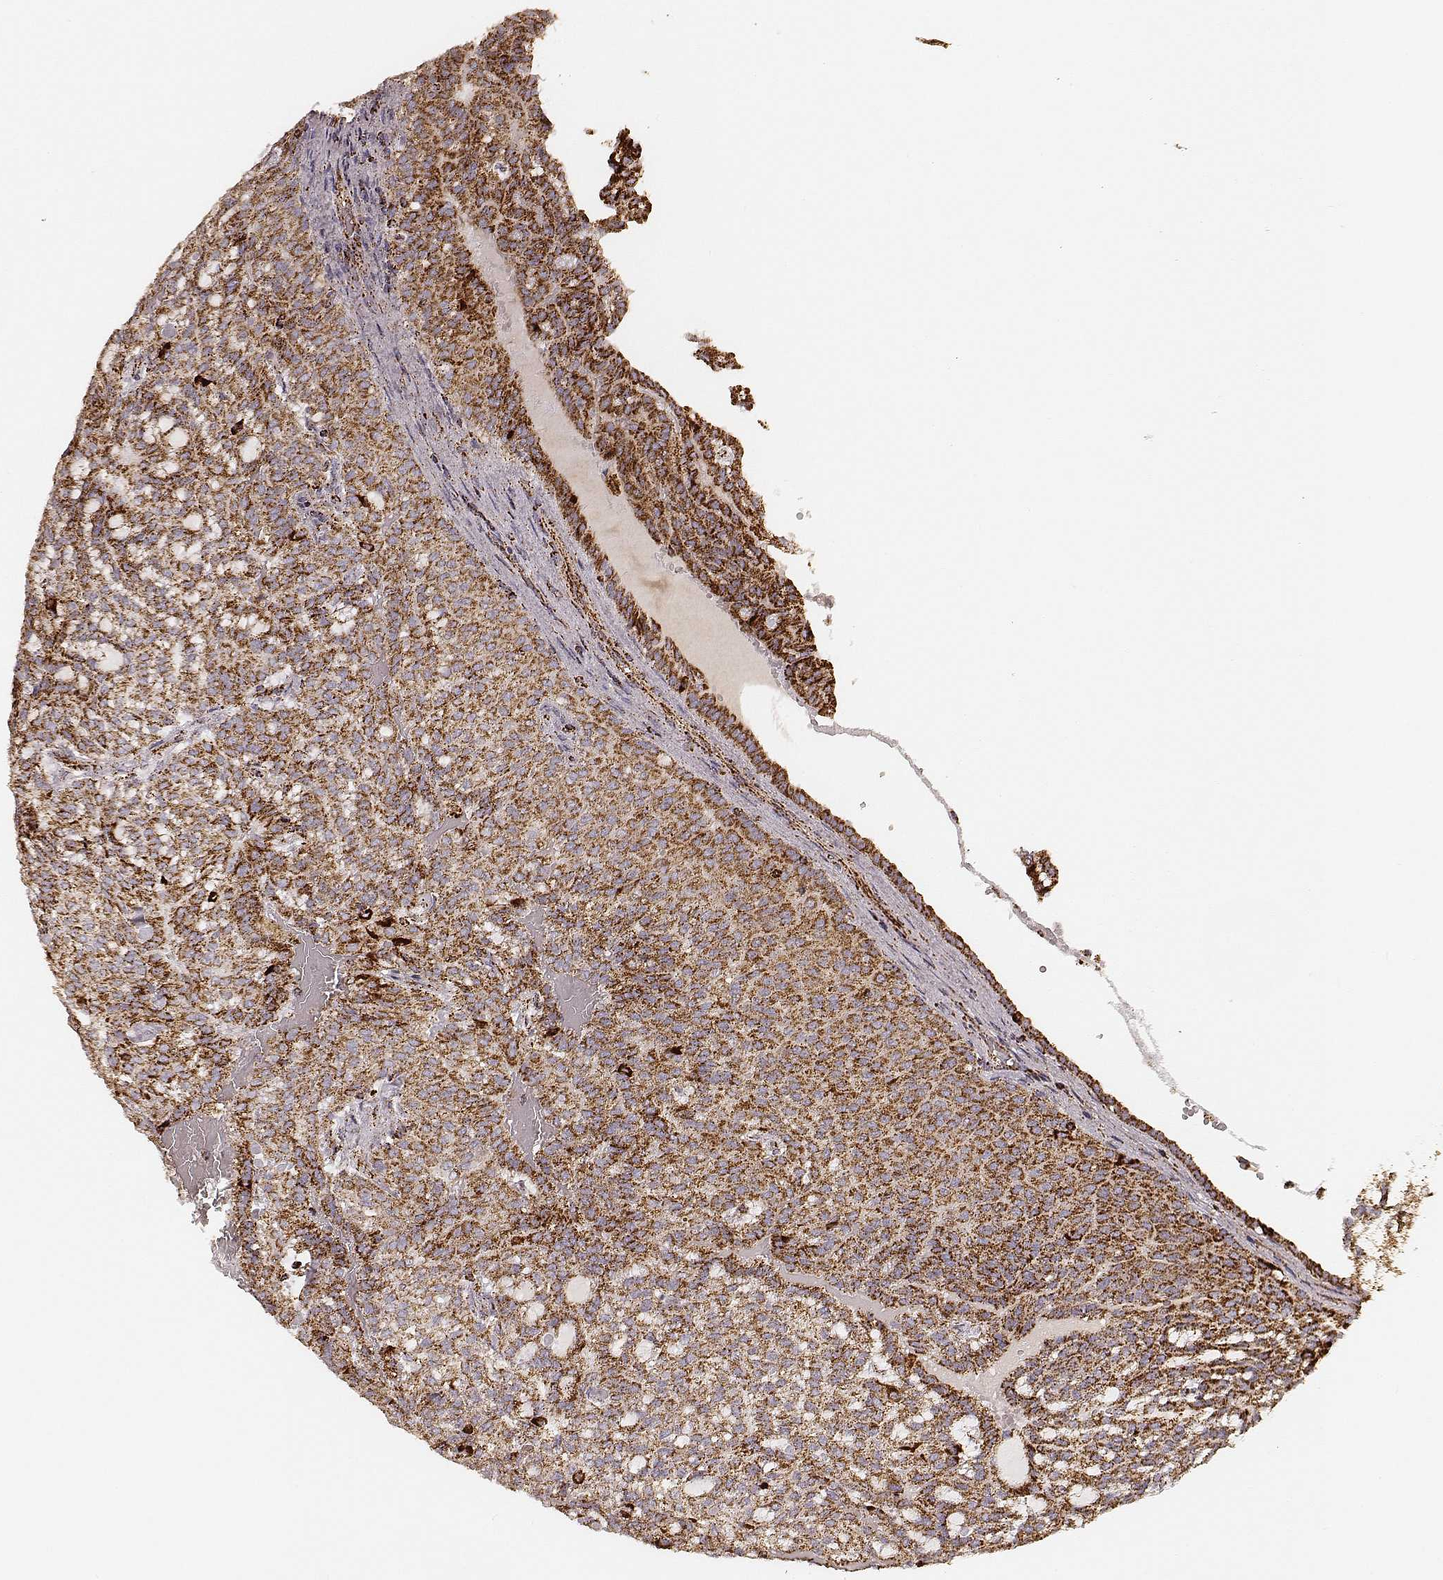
{"staining": {"intensity": "strong", "quantity": ">75%", "location": "cytoplasmic/membranous"}, "tissue": "renal cancer", "cell_type": "Tumor cells", "image_type": "cancer", "snomed": [{"axis": "morphology", "description": "Adenocarcinoma, NOS"}, {"axis": "topography", "description": "Kidney"}], "caption": "Immunohistochemical staining of human renal cancer (adenocarcinoma) exhibits strong cytoplasmic/membranous protein expression in approximately >75% of tumor cells.", "gene": "CS", "patient": {"sex": "male", "age": 63}}